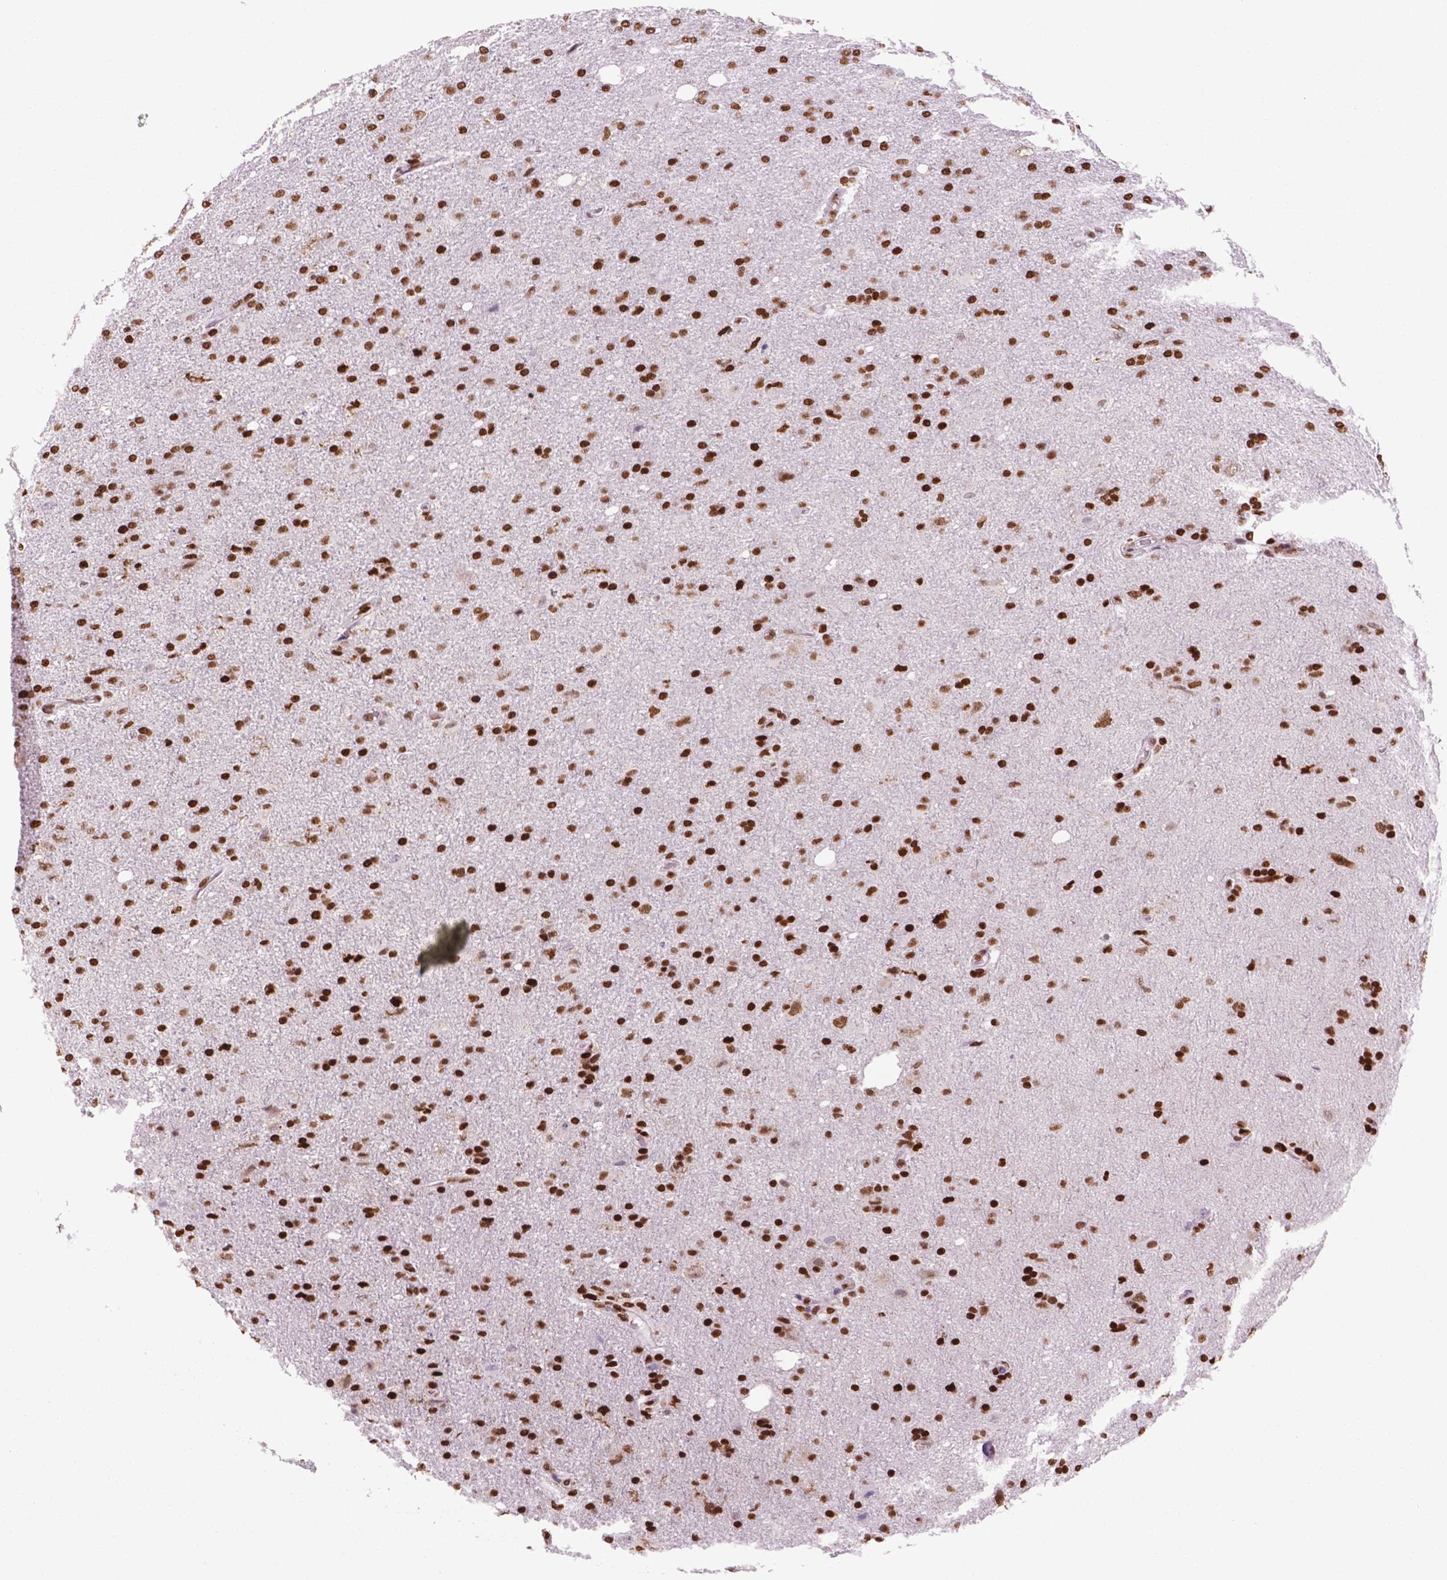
{"staining": {"intensity": "strong", "quantity": ">75%", "location": "nuclear"}, "tissue": "glioma", "cell_type": "Tumor cells", "image_type": "cancer", "snomed": [{"axis": "morphology", "description": "Glioma, malignant, High grade"}, {"axis": "topography", "description": "Cerebral cortex"}], "caption": "IHC photomicrograph of neoplastic tissue: malignant glioma (high-grade) stained using immunohistochemistry (IHC) displays high levels of strong protein expression localized specifically in the nuclear of tumor cells, appearing as a nuclear brown color.", "gene": "MSH6", "patient": {"sex": "male", "age": 70}}